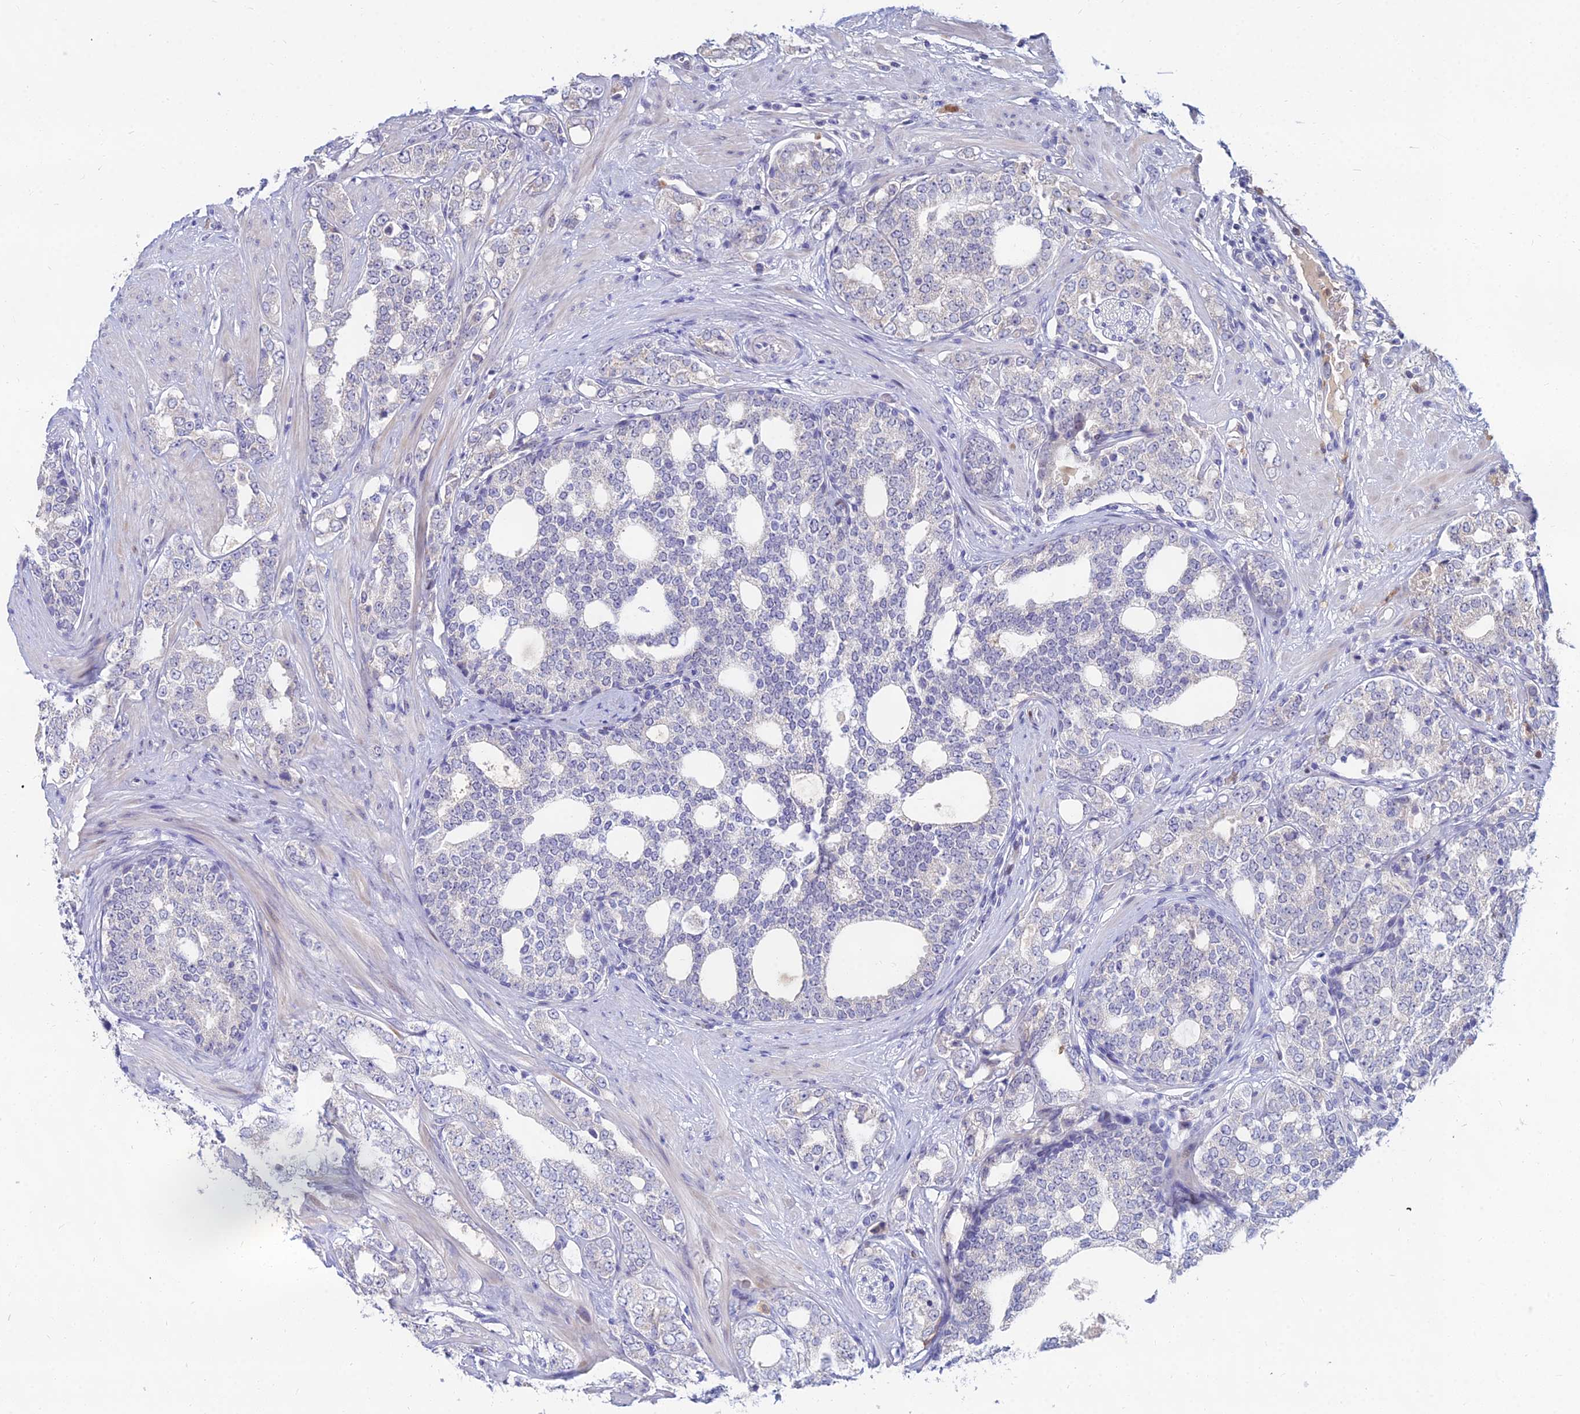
{"staining": {"intensity": "negative", "quantity": "none", "location": "none"}, "tissue": "prostate cancer", "cell_type": "Tumor cells", "image_type": "cancer", "snomed": [{"axis": "morphology", "description": "Adenocarcinoma, High grade"}, {"axis": "topography", "description": "Prostate"}], "caption": "High power microscopy histopathology image of an IHC photomicrograph of prostate cancer, revealing no significant staining in tumor cells.", "gene": "GOLGA6D", "patient": {"sex": "male", "age": 64}}